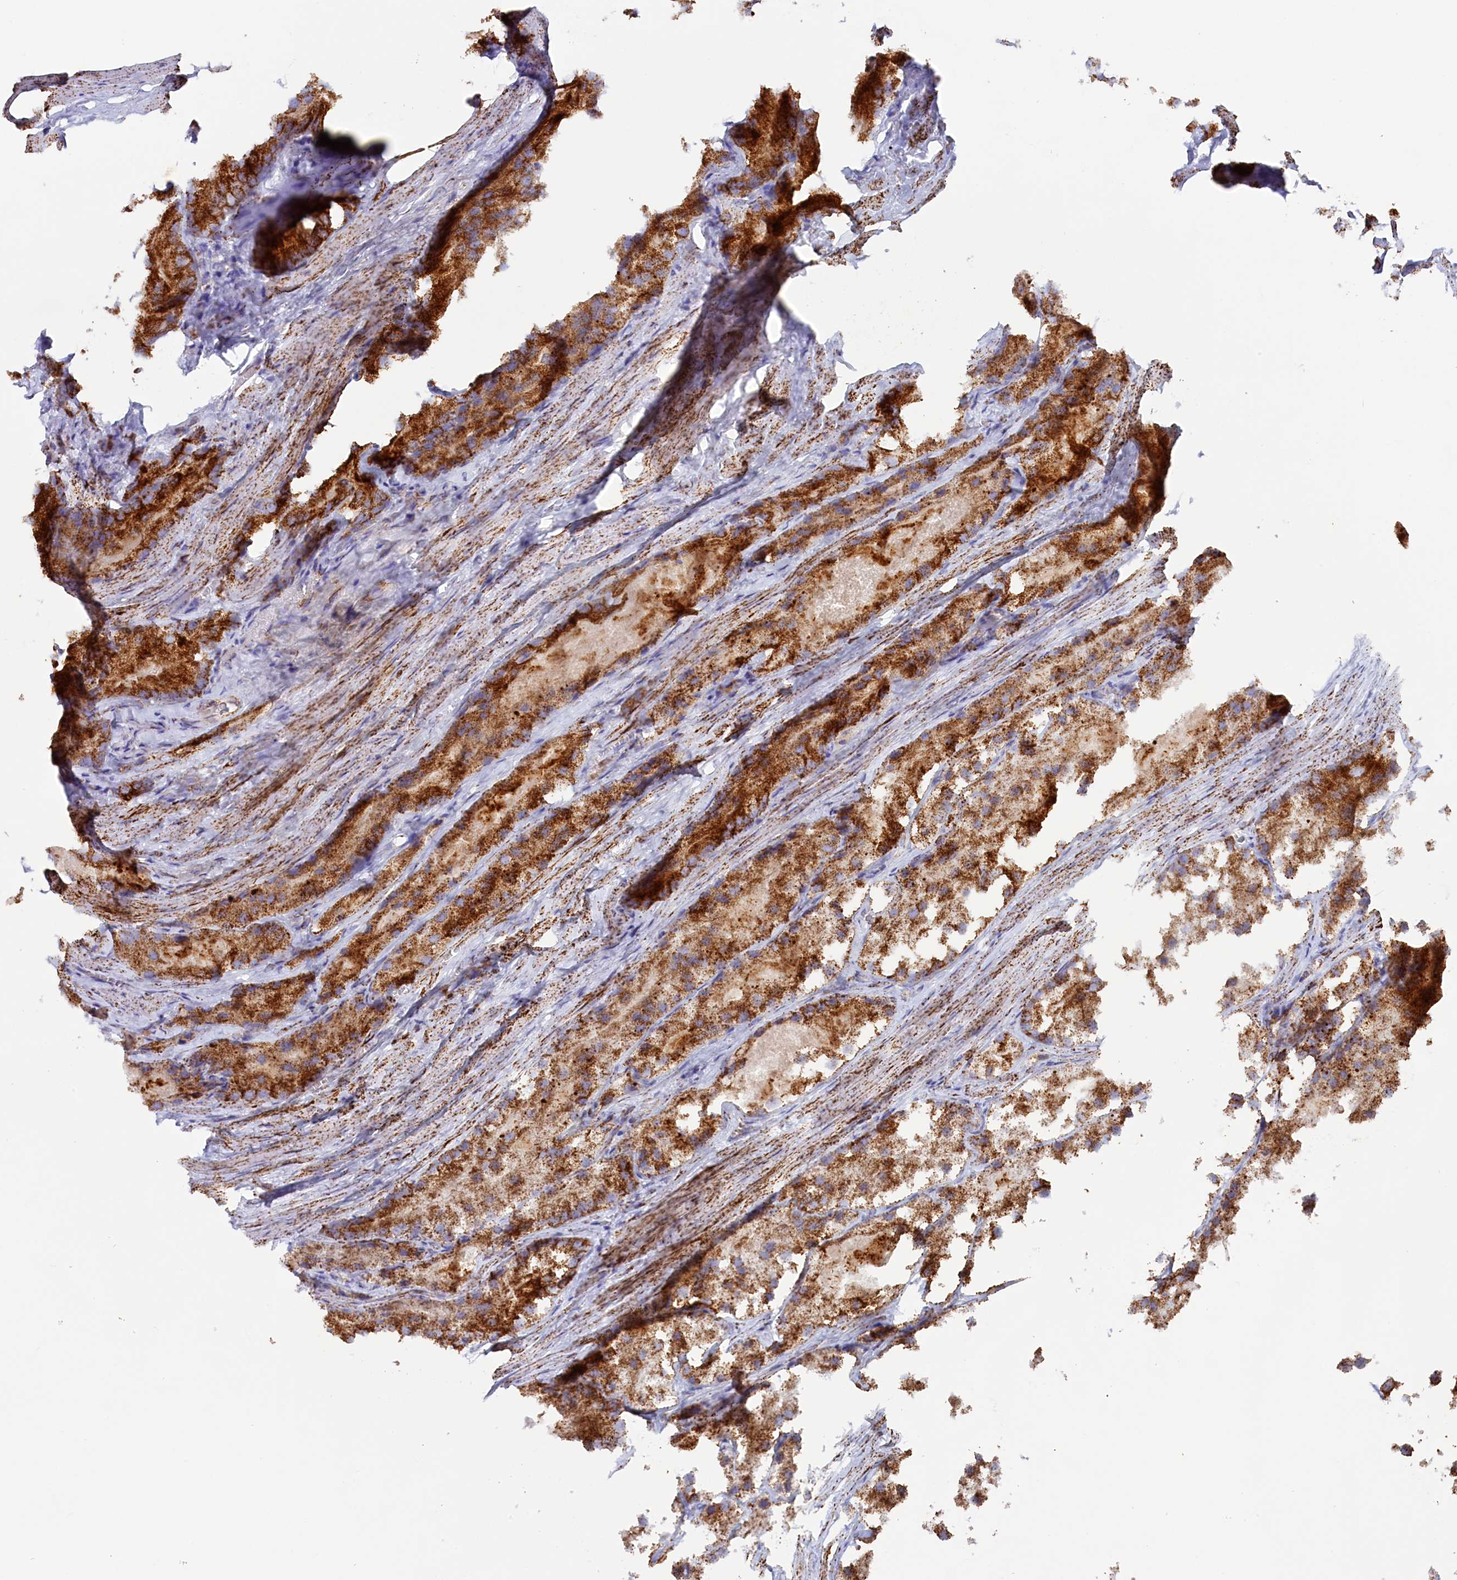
{"staining": {"intensity": "strong", "quantity": ">75%", "location": "cytoplasmic/membranous"}, "tissue": "prostate cancer", "cell_type": "Tumor cells", "image_type": "cancer", "snomed": [{"axis": "morphology", "description": "Adenocarcinoma, Low grade"}, {"axis": "topography", "description": "Prostate"}], "caption": "Adenocarcinoma (low-grade) (prostate) tissue displays strong cytoplasmic/membranous staining in approximately >75% of tumor cells The staining is performed using DAB (3,3'-diaminobenzidine) brown chromogen to label protein expression. The nuclei are counter-stained blue using hematoxylin.", "gene": "AKTIP", "patient": {"sex": "male", "age": 69}}